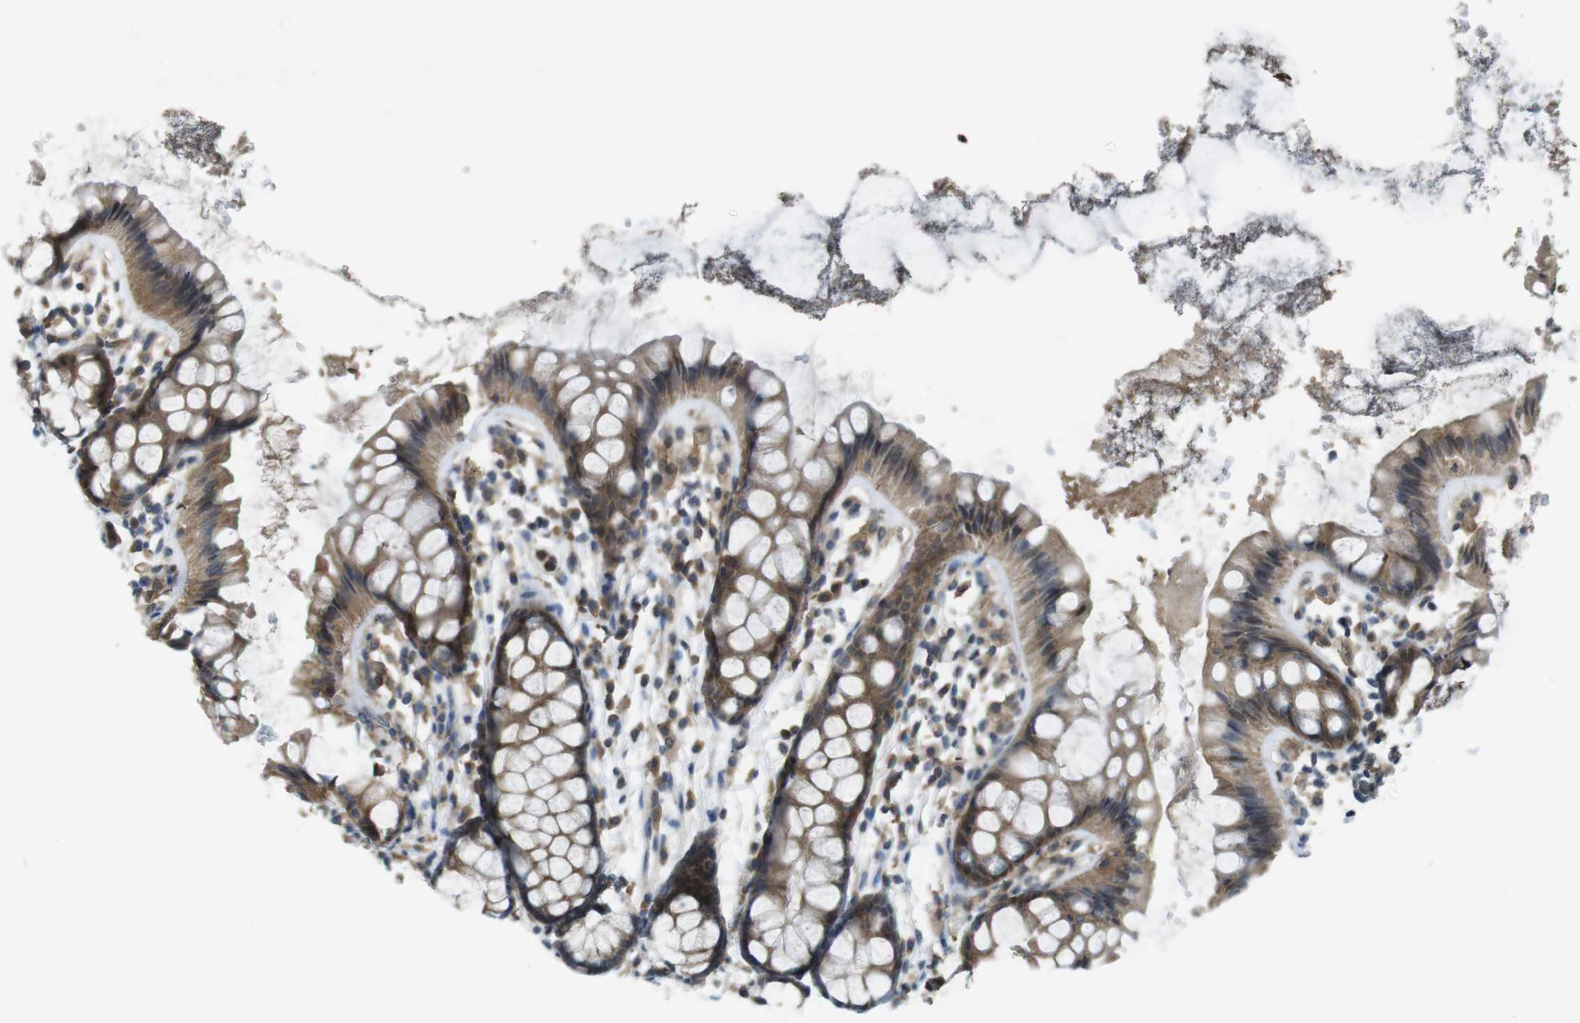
{"staining": {"intensity": "moderate", "quantity": ">75%", "location": "cytoplasmic/membranous"}, "tissue": "rectum", "cell_type": "Glandular cells", "image_type": "normal", "snomed": [{"axis": "morphology", "description": "Normal tissue, NOS"}, {"axis": "topography", "description": "Rectum"}], "caption": "This photomicrograph shows IHC staining of benign rectum, with medium moderate cytoplasmic/membranous staining in approximately >75% of glandular cells.", "gene": "SUGT1", "patient": {"sex": "female", "age": 66}}